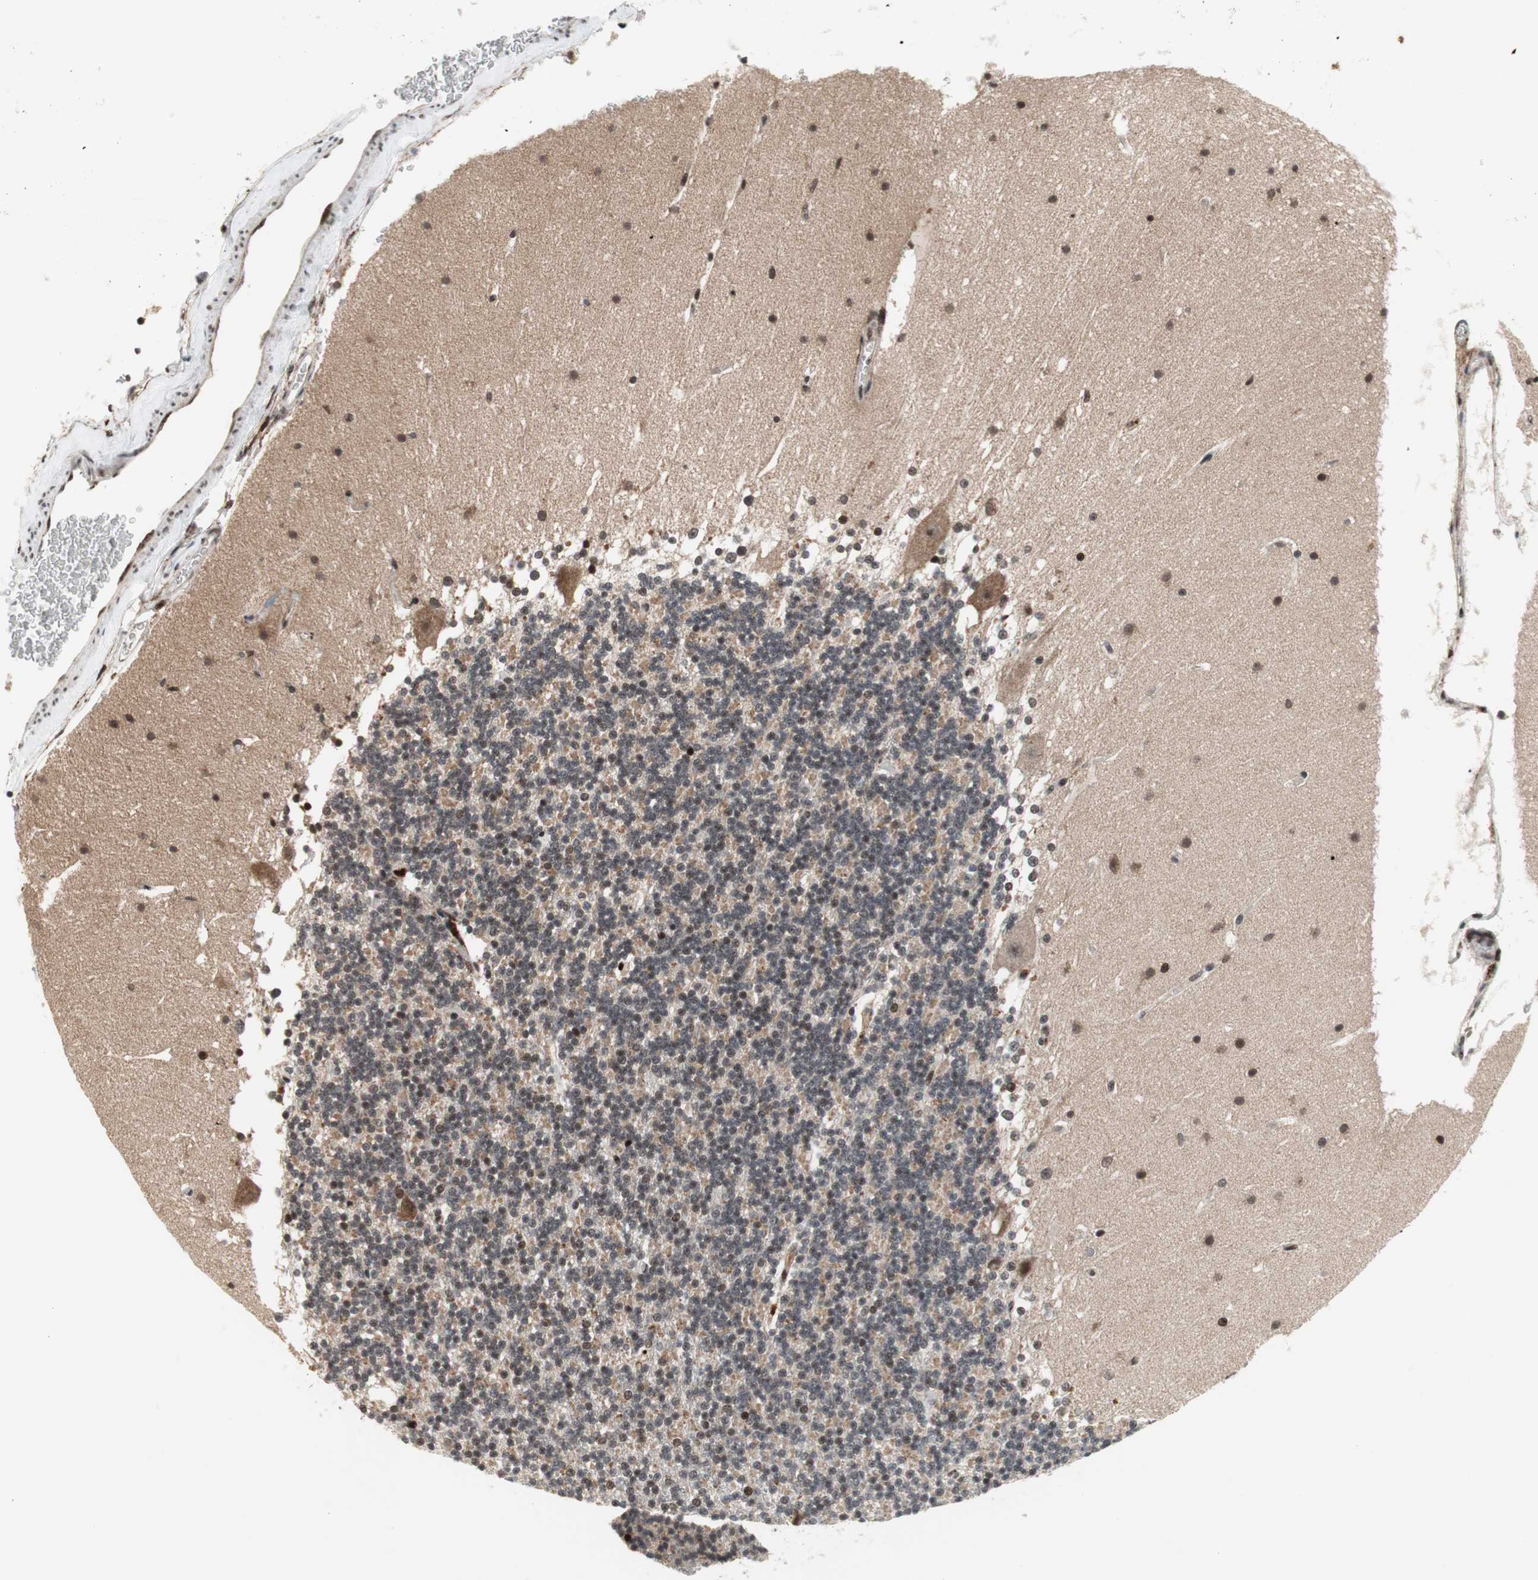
{"staining": {"intensity": "moderate", "quantity": "<25%", "location": "nuclear"}, "tissue": "cerebellum", "cell_type": "Cells in granular layer", "image_type": "normal", "snomed": [{"axis": "morphology", "description": "Normal tissue, NOS"}, {"axis": "topography", "description": "Cerebellum"}], "caption": "Immunohistochemical staining of normal human cerebellum displays <25% levels of moderate nuclear protein positivity in approximately <25% of cells in granular layer. The protein is shown in brown color, while the nuclei are stained blue.", "gene": "TCF12", "patient": {"sex": "female", "age": 19}}